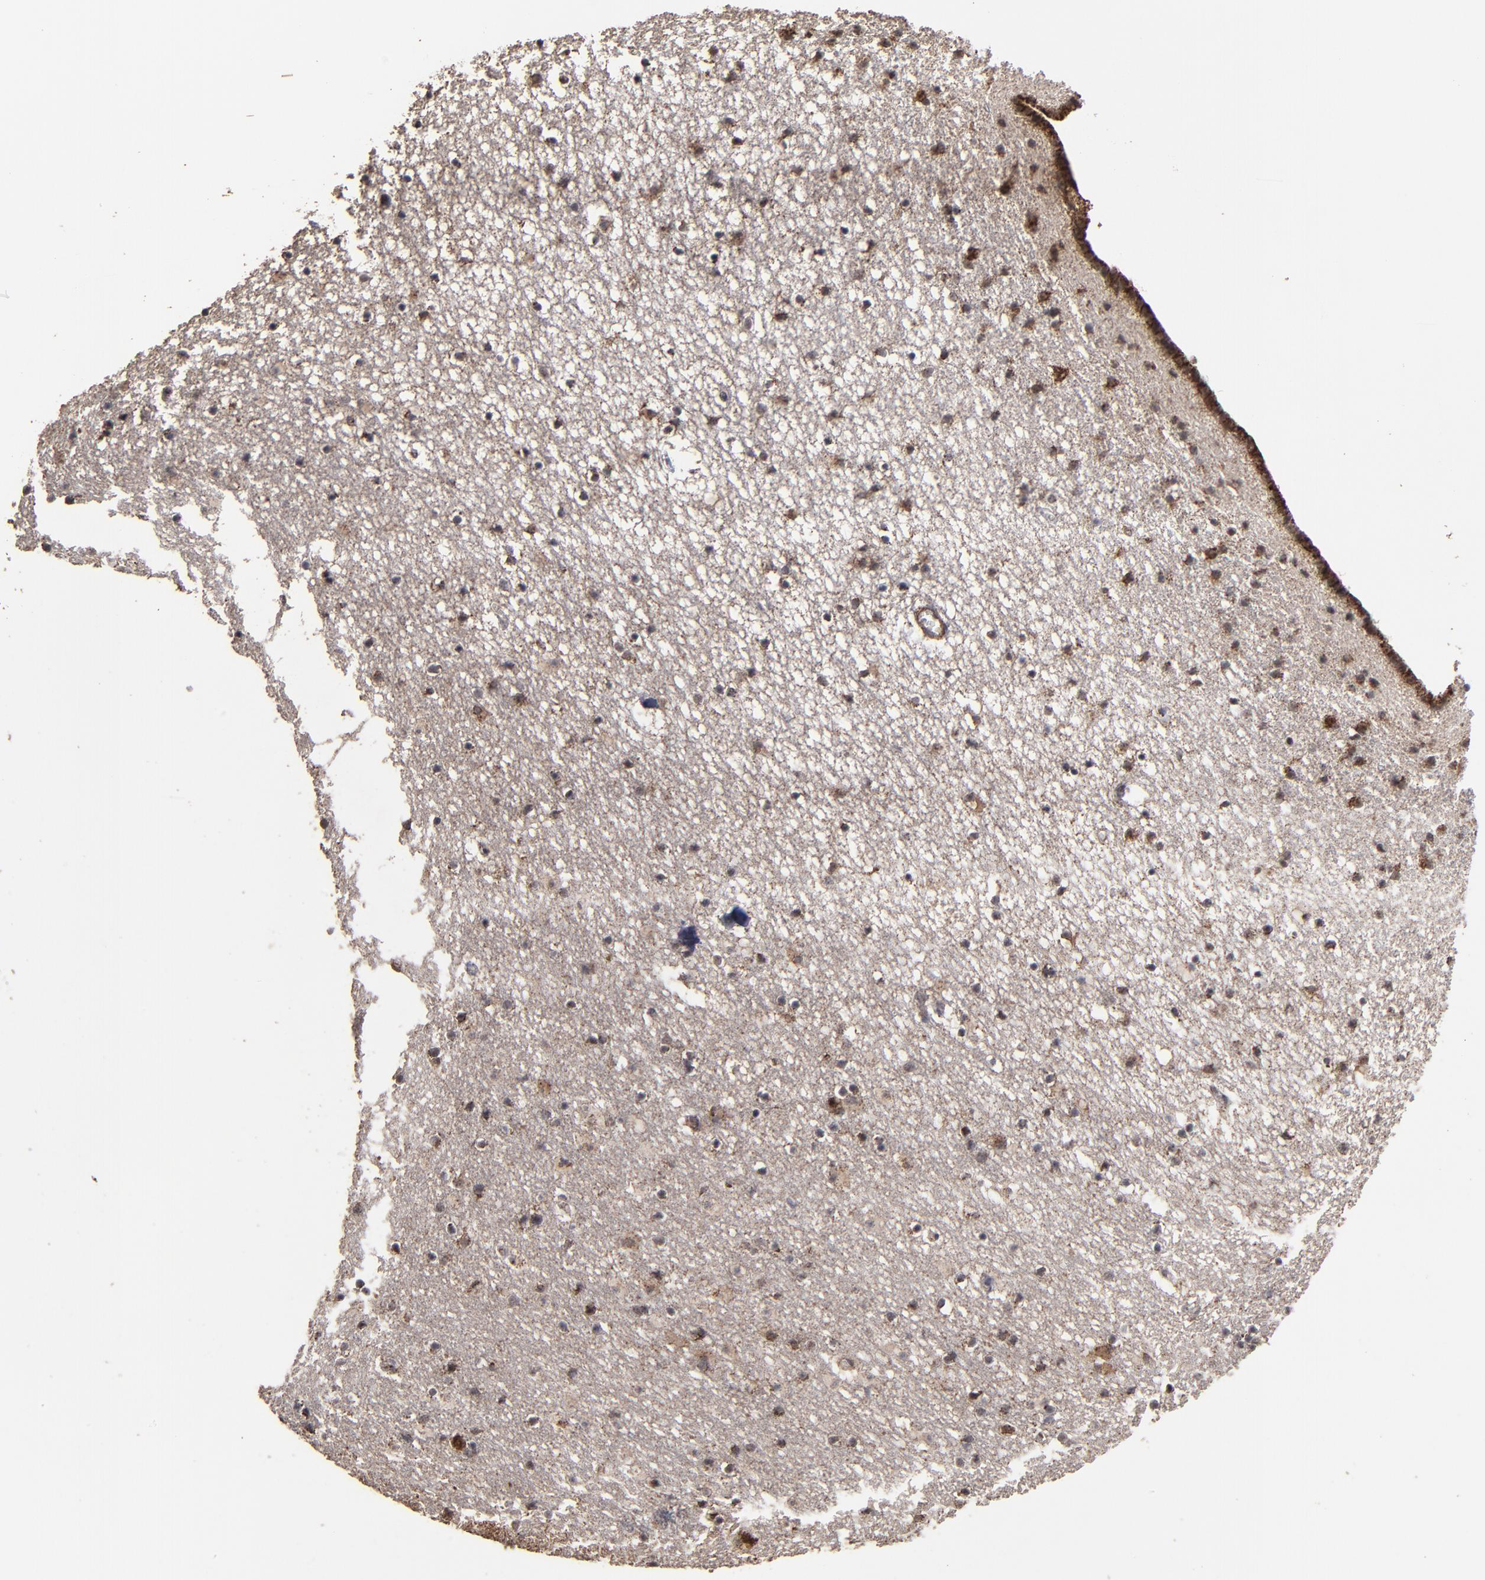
{"staining": {"intensity": "moderate", "quantity": "<25%", "location": "cytoplasmic/membranous"}, "tissue": "caudate", "cell_type": "Glial cells", "image_type": "normal", "snomed": [{"axis": "morphology", "description": "Normal tissue, NOS"}, {"axis": "topography", "description": "Lateral ventricle wall"}], "caption": "Immunohistochemistry (DAB (3,3'-diaminobenzidine)) staining of normal human caudate demonstrates moderate cytoplasmic/membranous protein positivity in about <25% of glial cells.", "gene": "BNIP3", "patient": {"sex": "male", "age": 45}}